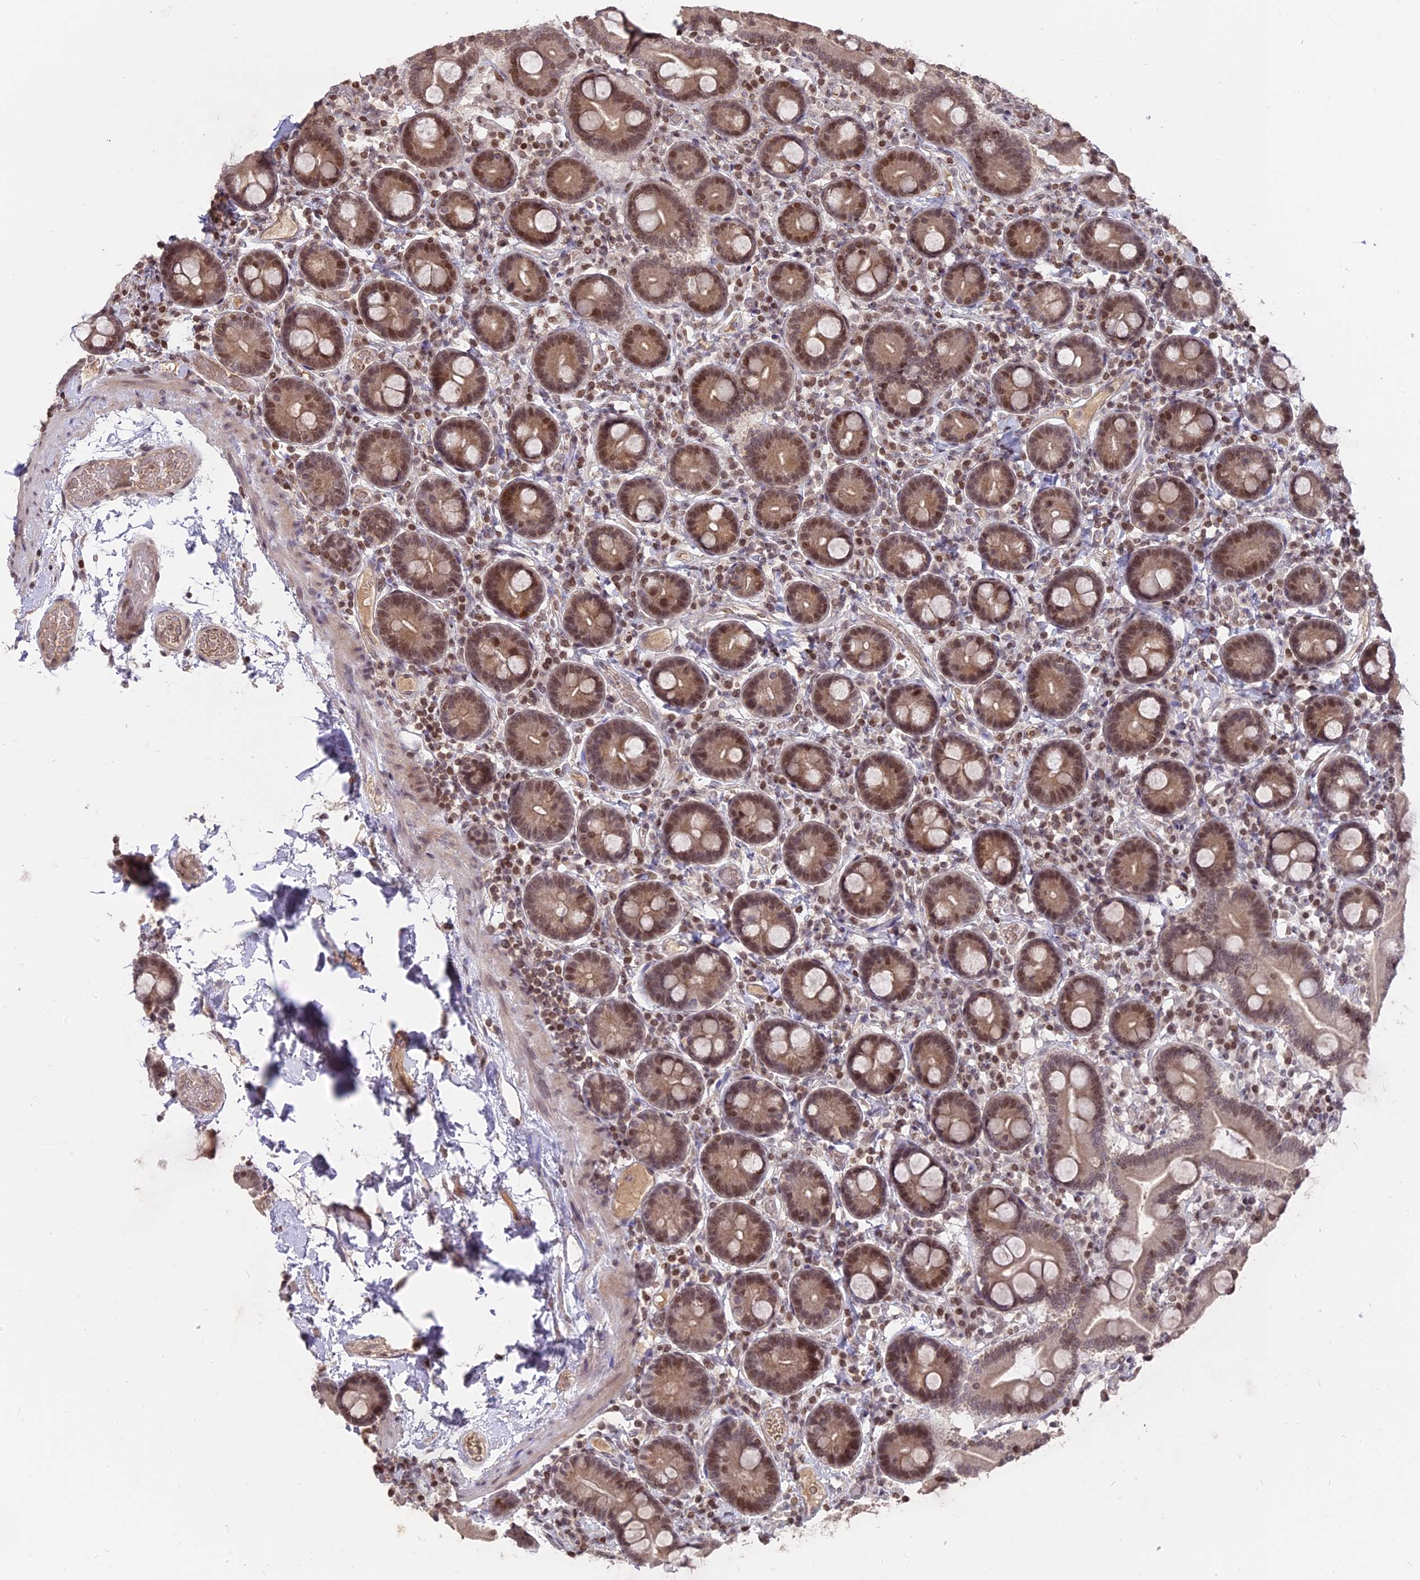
{"staining": {"intensity": "moderate", "quantity": ">75%", "location": "cytoplasmic/membranous,nuclear"}, "tissue": "duodenum", "cell_type": "Glandular cells", "image_type": "normal", "snomed": [{"axis": "morphology", "description": "Normal tissue, NOS"}, {"axis": "topography", "description": "Duodenum"}], "caption": "This histopathology image demonstrates immunohistochemistry staining of benign human duodenum, with medium moderate cytoplasmic/membranous,nuclear staining in about >75% of glandular cells.", "gene": "NR1H3", "patient": {"sex": "male", "age": 55}}